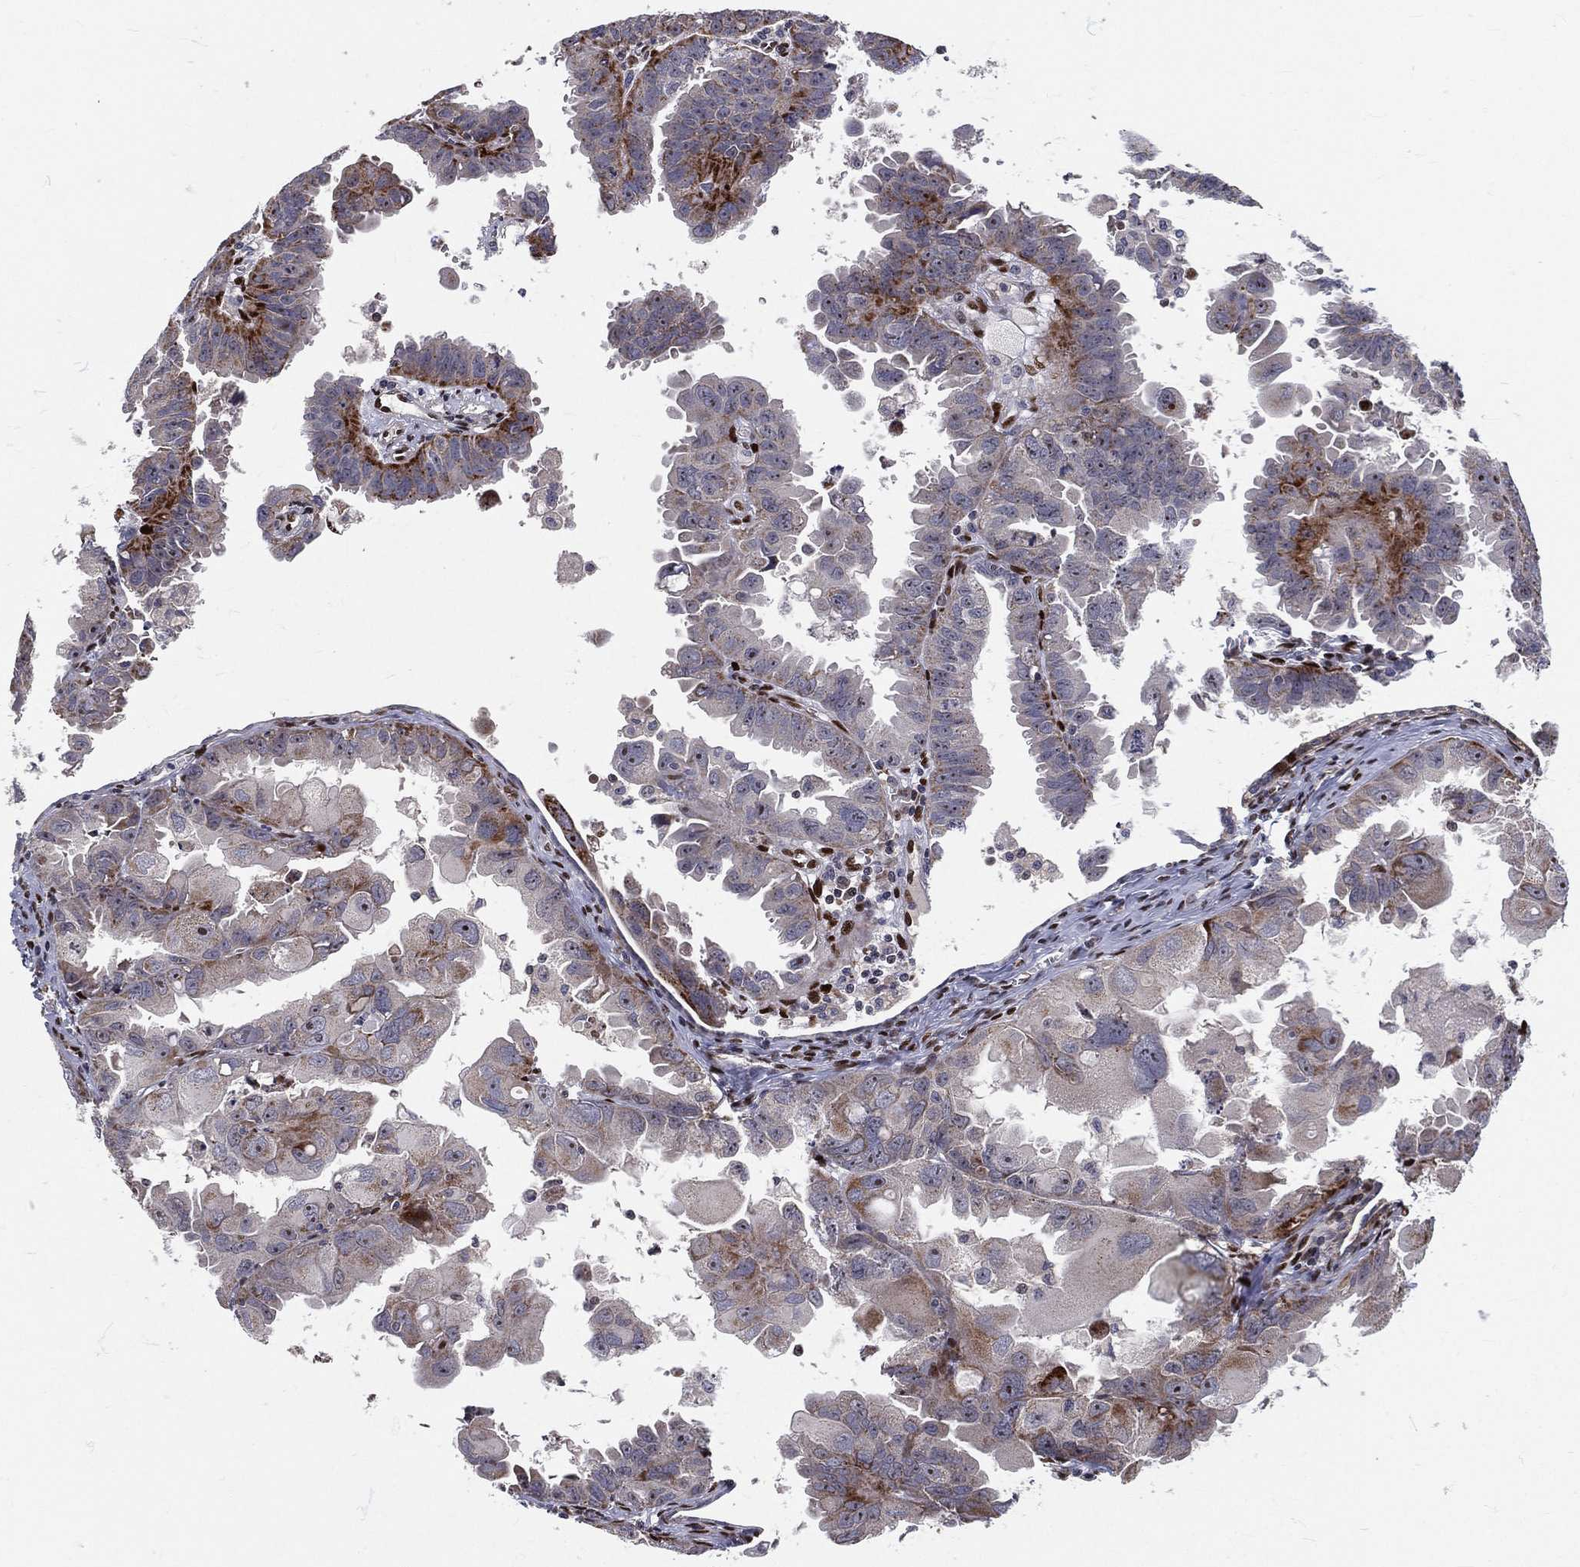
{"staining": {"intensity": "moderate", "quantity": "<25%", "location": "cytoplasmic/membranous"}, "tissue": "ovarian cancer", "cell_type": "Tumor cells", "image_type": "cancer", "snomed": [{"axis": "morphology", "description": "Carcinoma, endometroid"}, {"axis": "topography", "description": "Ovary"}], "caption": "Ovarian cancer (endometroid carcinoma) stained for a protein demonstrates moderate cytoplasmic/membranous positivity in tumor cells. The protein is shown in brown color, while the nuclei are stained blue.", "gene": "ZEB1", "patient": {"sex": "female", "age": 85}}